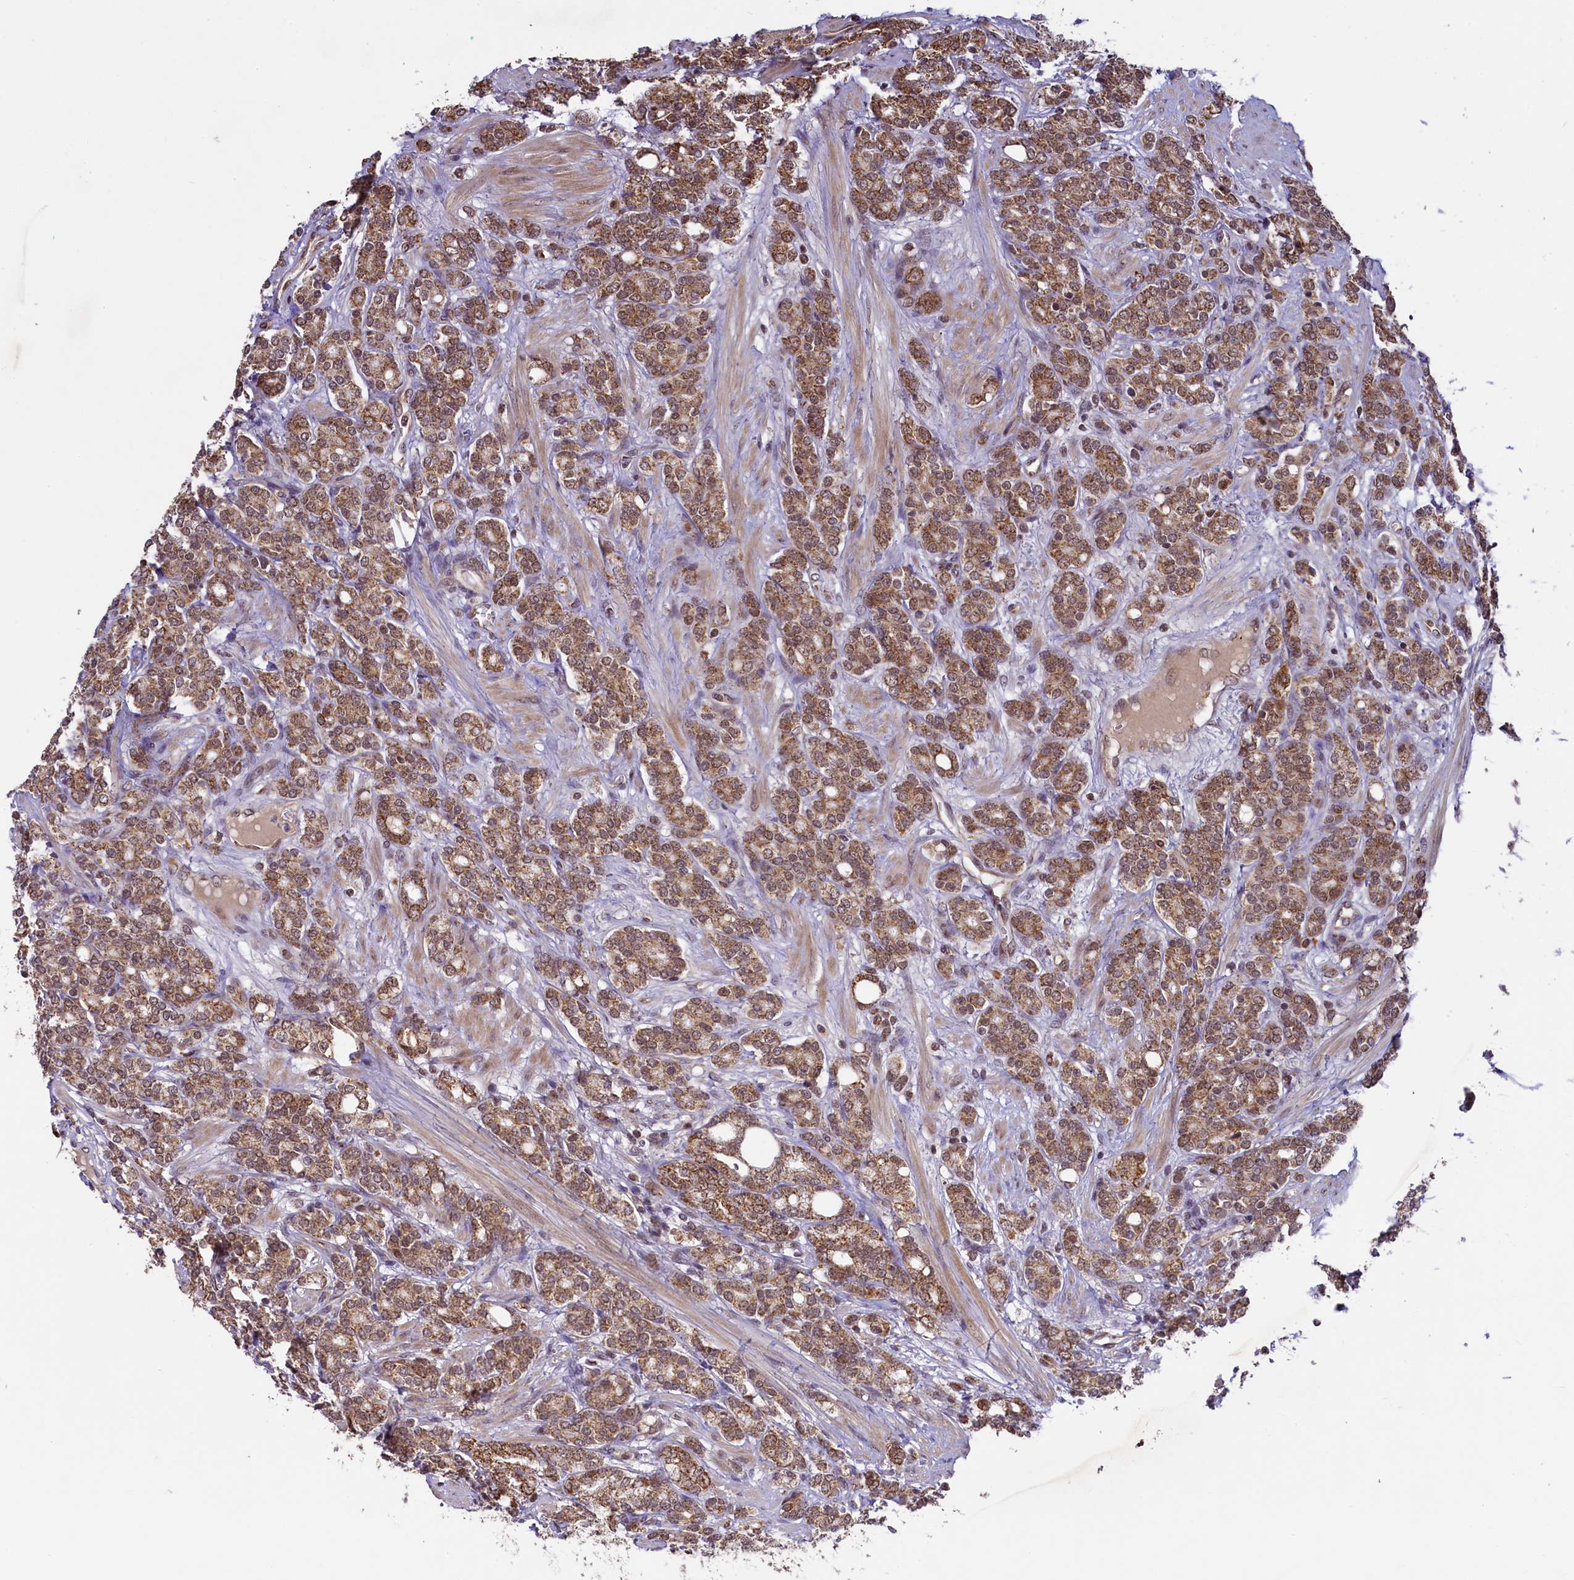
{"staining": {"intensity": "moderate", "quantity": ">75%", "location": "cytoplasmic/membranous"}, "tissue": "prostate cancer", "cell_type": "Tumor cells", "image_type": "cancer", "snomed": [{"axis": "morphology", "description": "Adenocarcinoma, High grade"}, {"axis": "topography", "description": "Prostate"}], "caption": "Brown immunohistochemical staining in prostate cancer (adenocarcinoma (high-grade)) demonstrates moderate cytoplasmic/membranous positivity in about >75% of tumor cells.", "gene": "PAF1", "patient": {"sex": "male", "age": 62}}